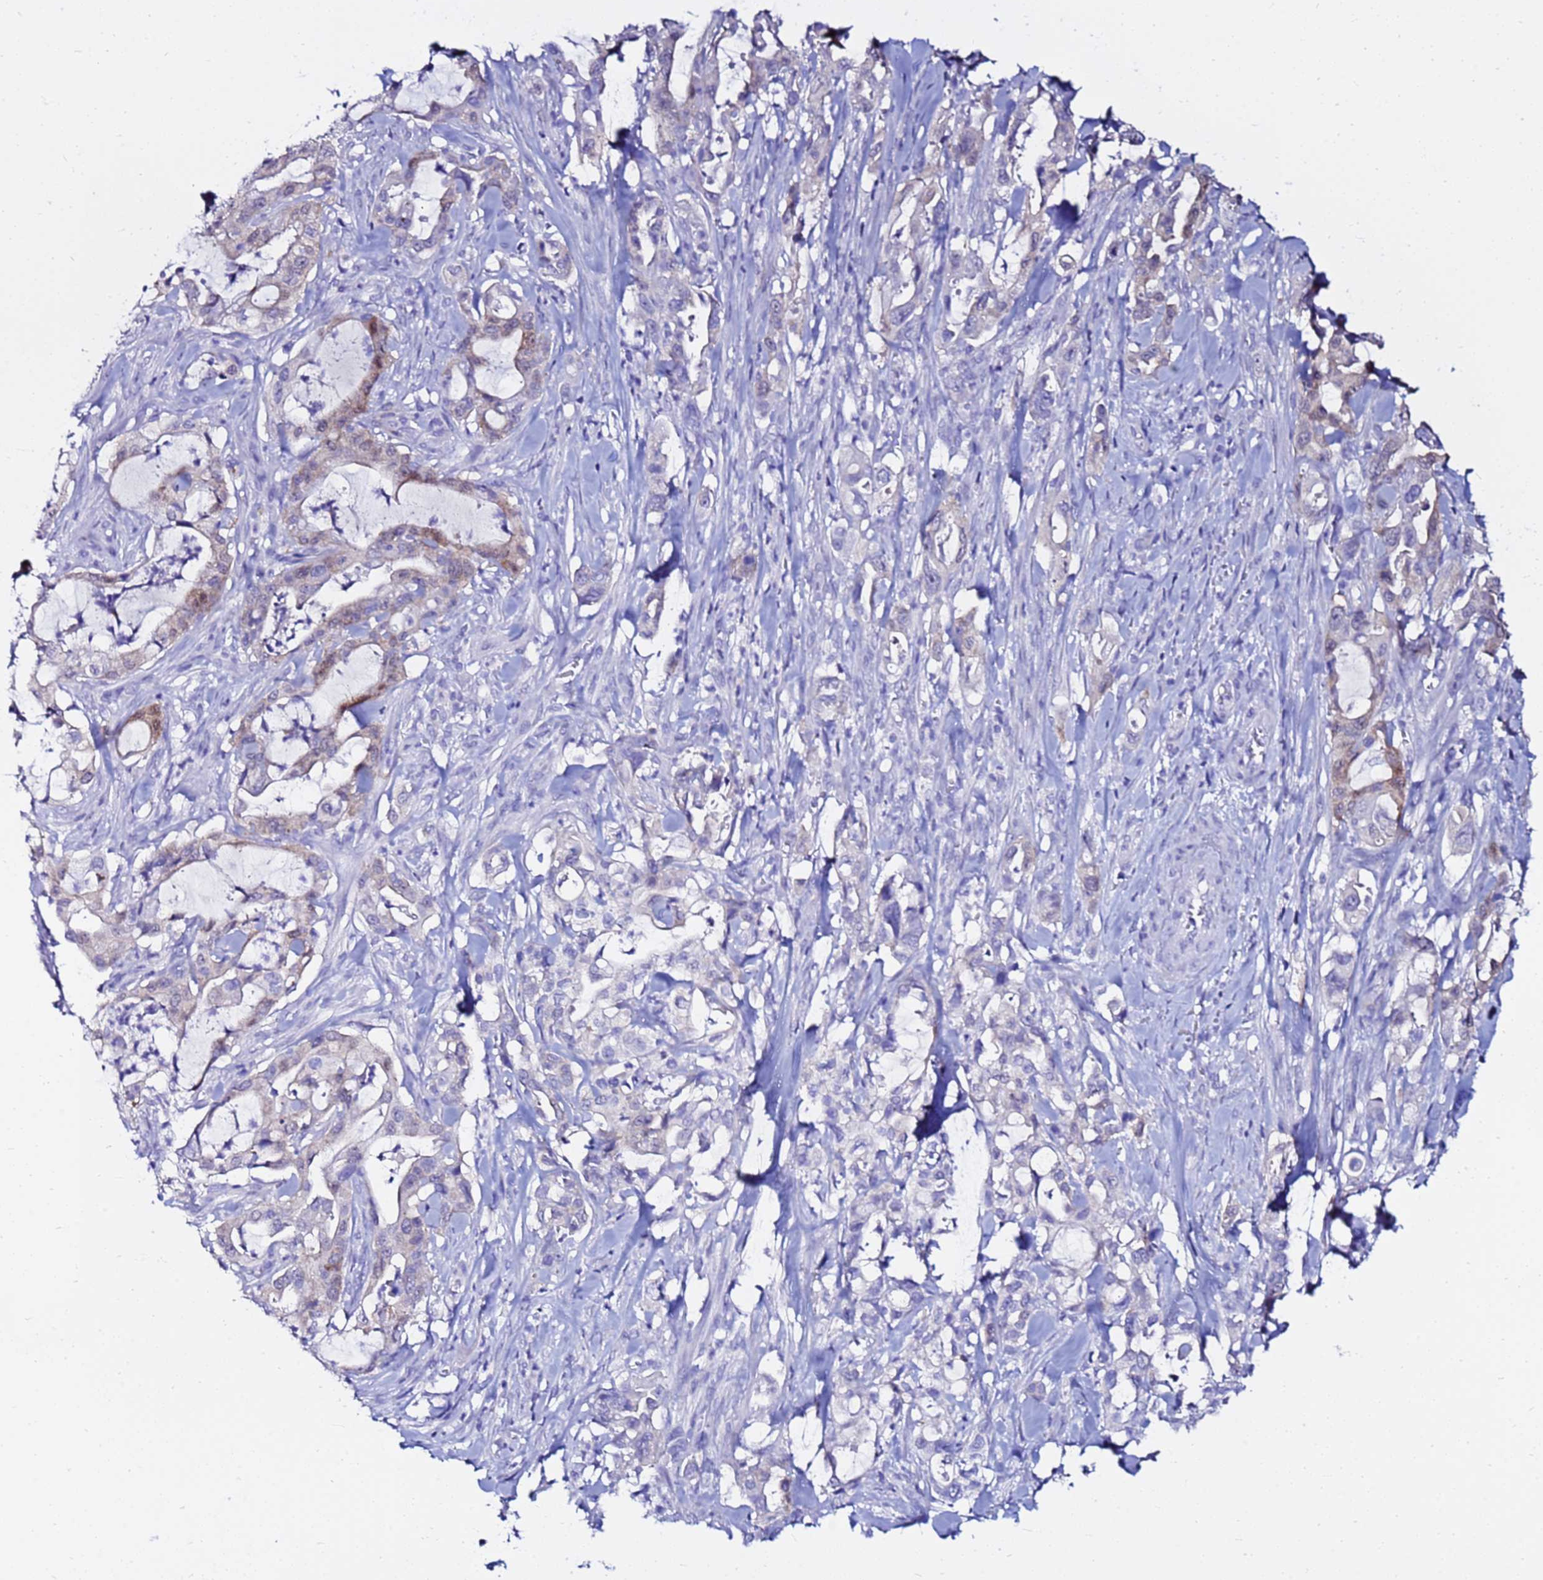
{"staining": {"intensity": "weak", "quantity": "<25%", "location": "cytoplasmic/membranous"}, "tissue": "pancreatic cancer", "cell_type": "Tumor cells", "image_type": "cancer", "snomed": [{"axis": "morphology", "description": "Adenocarcinoma, NOS"}, {"axis": "topography", "description": "Pancreas"}], "caption": "High power microscopy micrograph of an immunohistochemistry histopathology image of adenocarcinoma (pancreatic), revealing no significant staining in tumor cells.", "gene": "PPP1R14C", "patient": {"sex": "female", "age": 61}}